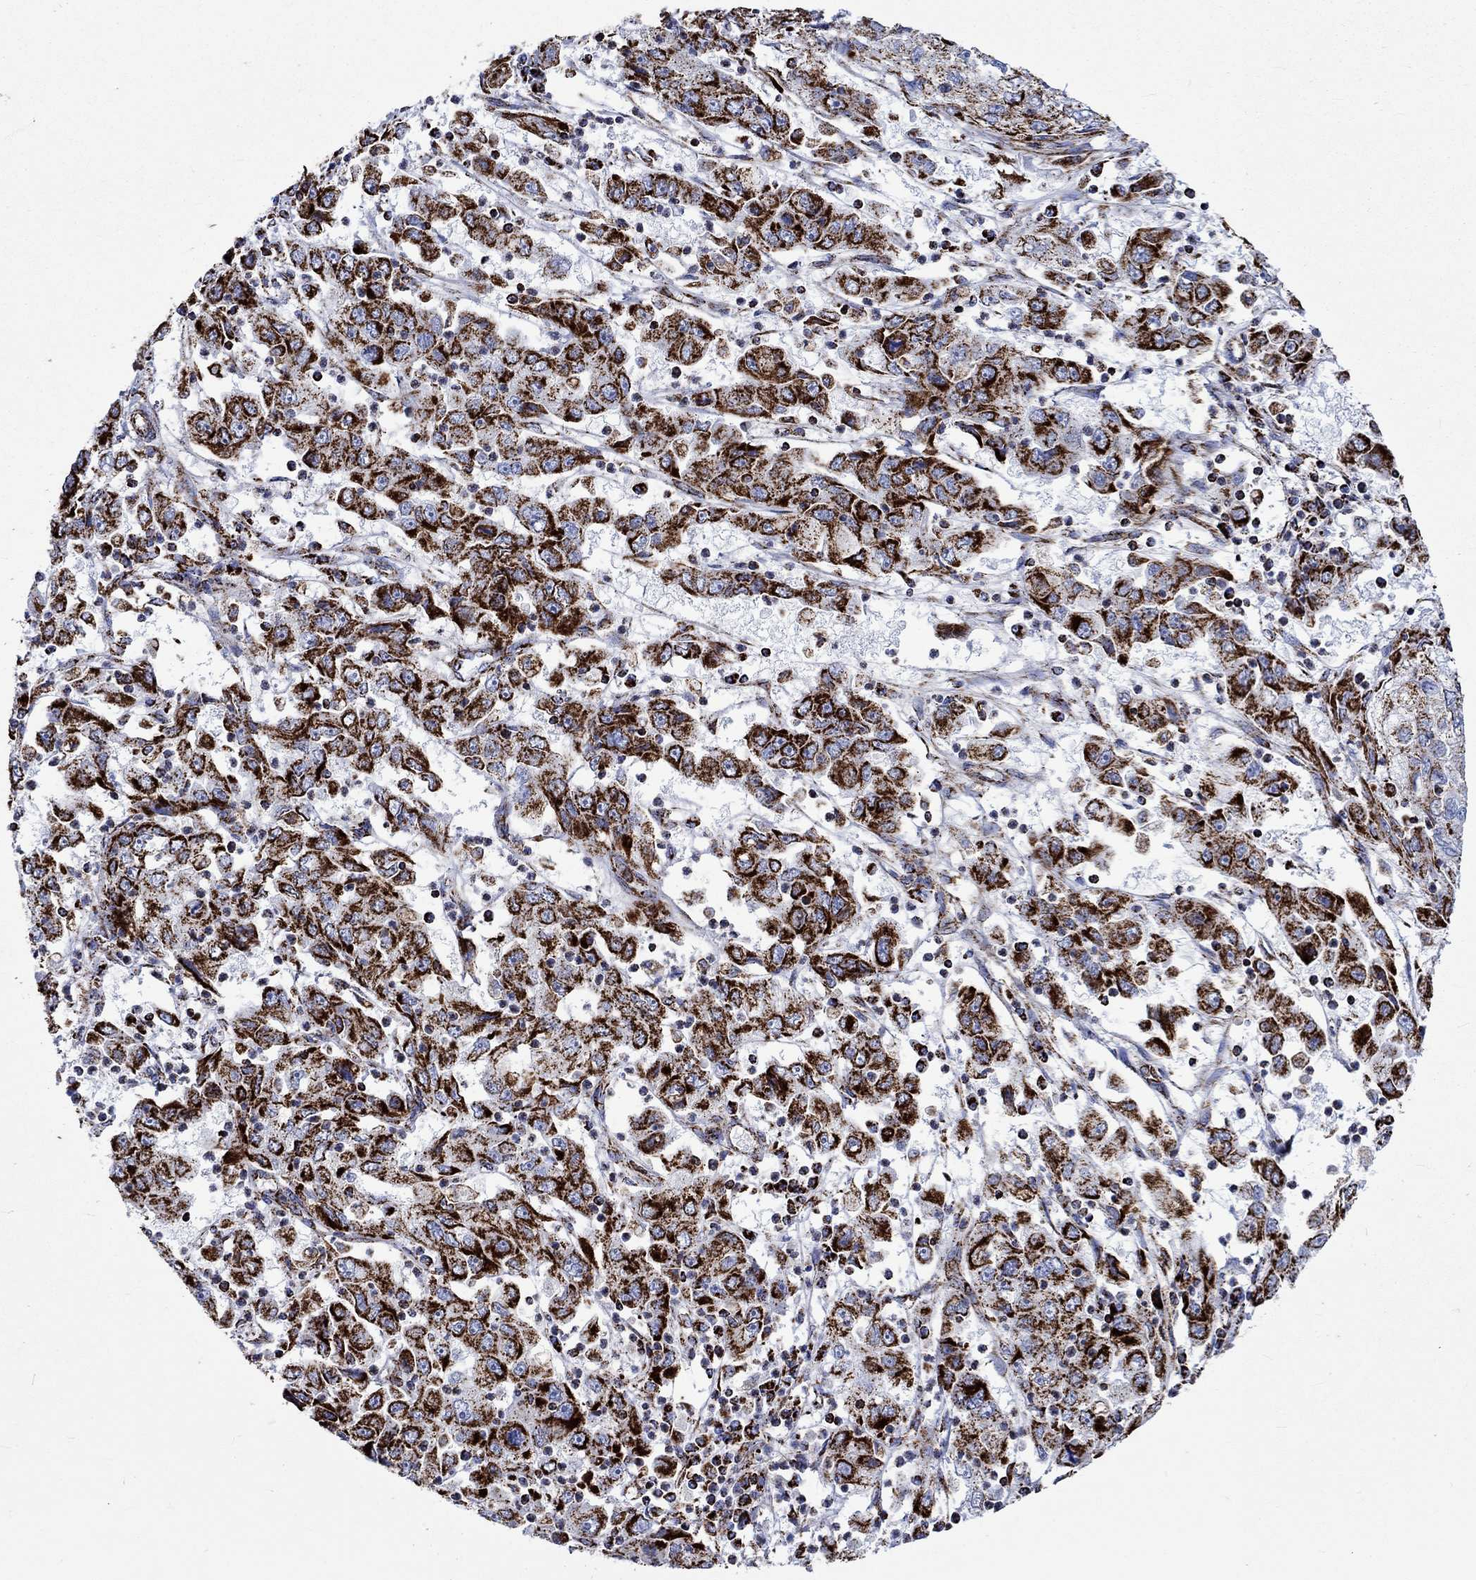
{"staining": {"intensity": "strong", "quantity": ">75%", "location": "cytoplasmic/membranous"}, "tissue": "cervical cancer", "cell_type": "Tumor cells", "image_type": "cancer", "snomed": [{"axis": "morphology", "description": "Squamous cell carcinoma, NOS"}, {"axis": "topography", "description": "Cervix"}], "caption": "This micrograph reveals immunohistochemistry (IHC) staining of squamous cell carcinoma (cervical), with high strong cytoplasmic/membranous positivity in approximately >75% of tumor cells.", "gene": "RCE1", "patient": {"sex": "female", "age": 36}}